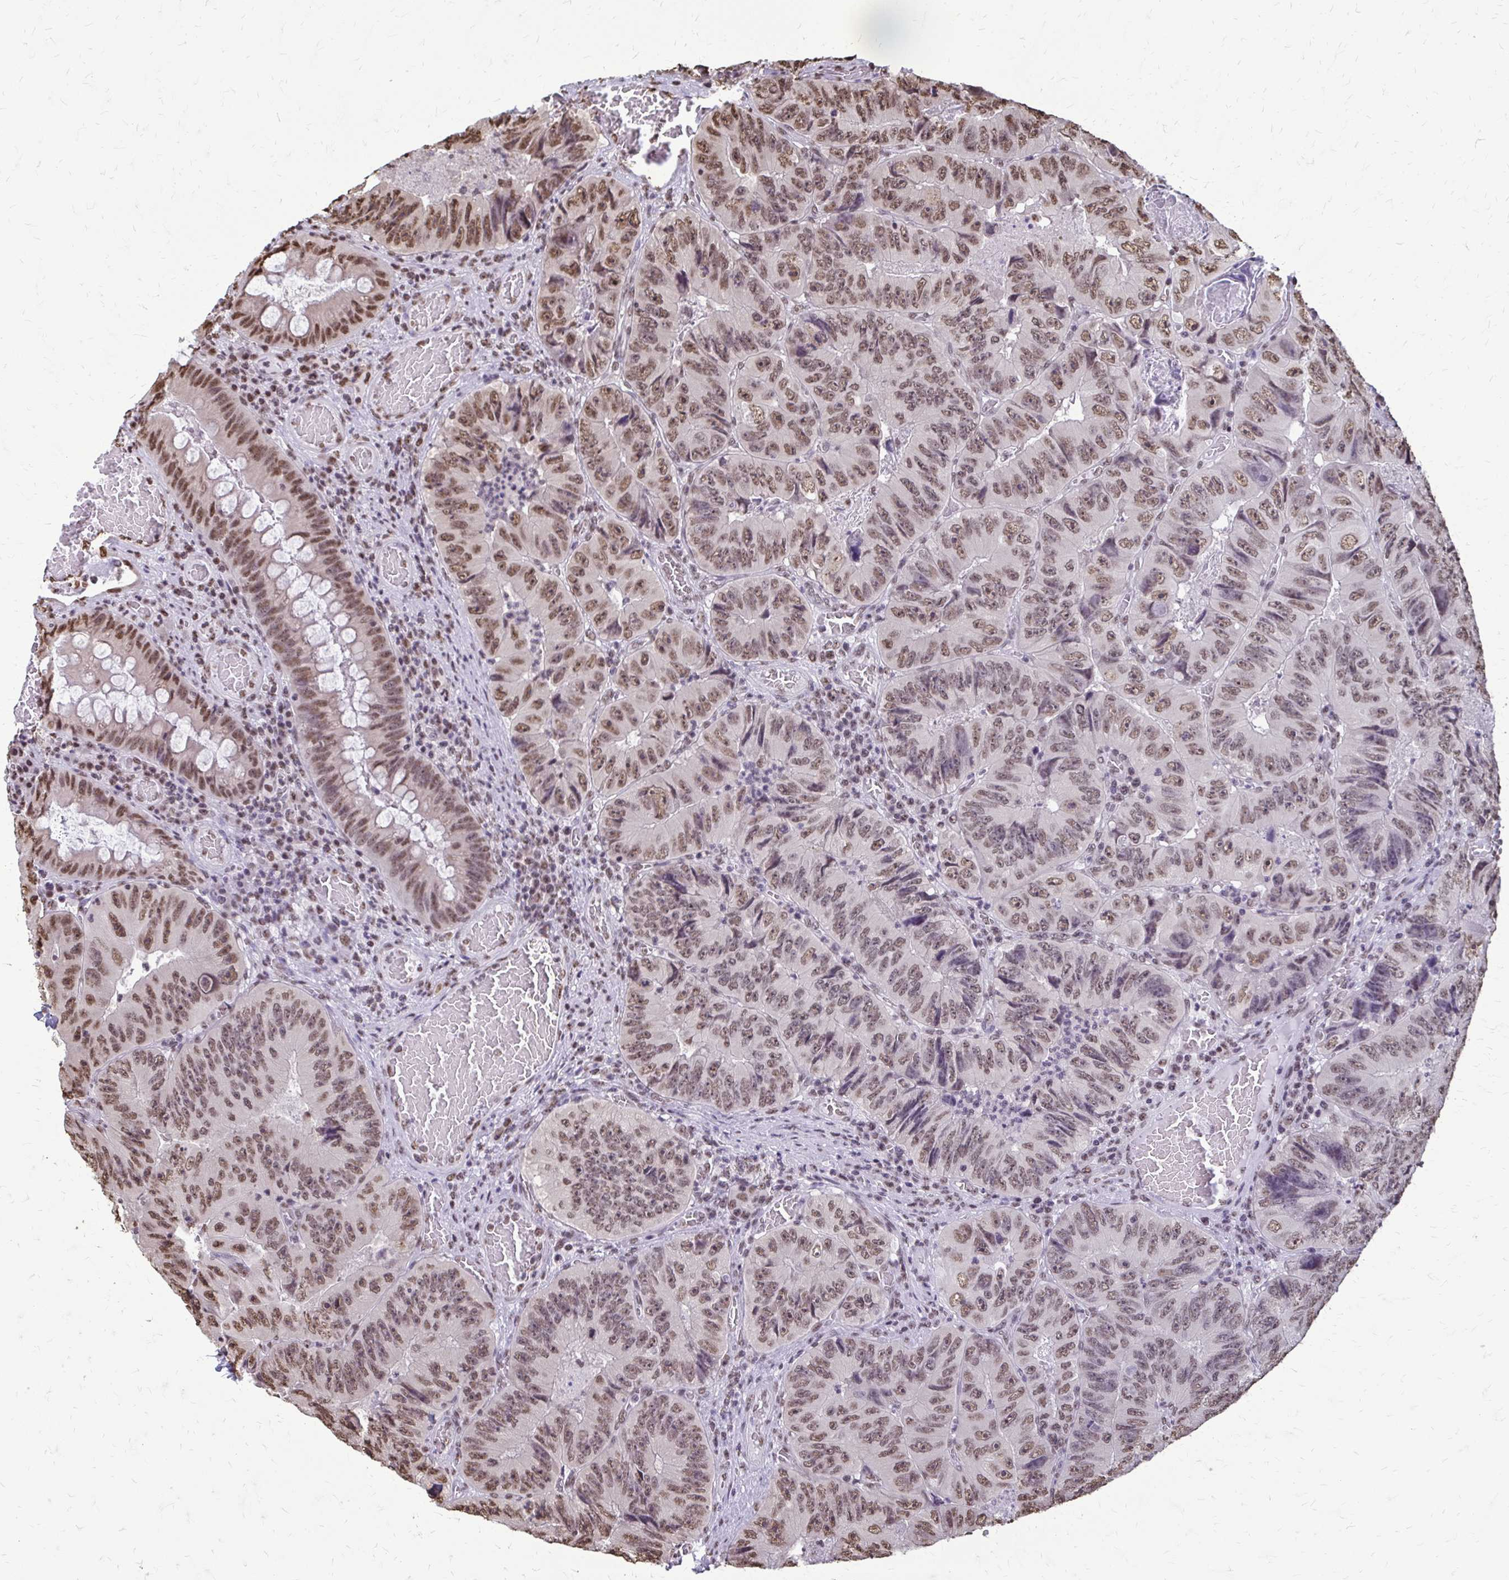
{"staining": {"intensity": "moderate", "quantity": ">75%", "location": "nuclear"}, "tissue": "colorectal cancer", "cell_type": "Tumor cells", "image_type": "cancer", "snomed": [{"axis": "morphology", "description": "Adenocarcinoma, NOS"}, {"axis": "topography", "description": "Colon"}], "caption": "Colorectal adenocarcinoma stained with a protein marker shows moderate staining in tumor cells.", "gene": "SNRPA", "patient": {"sex": "female", "age": 84}}